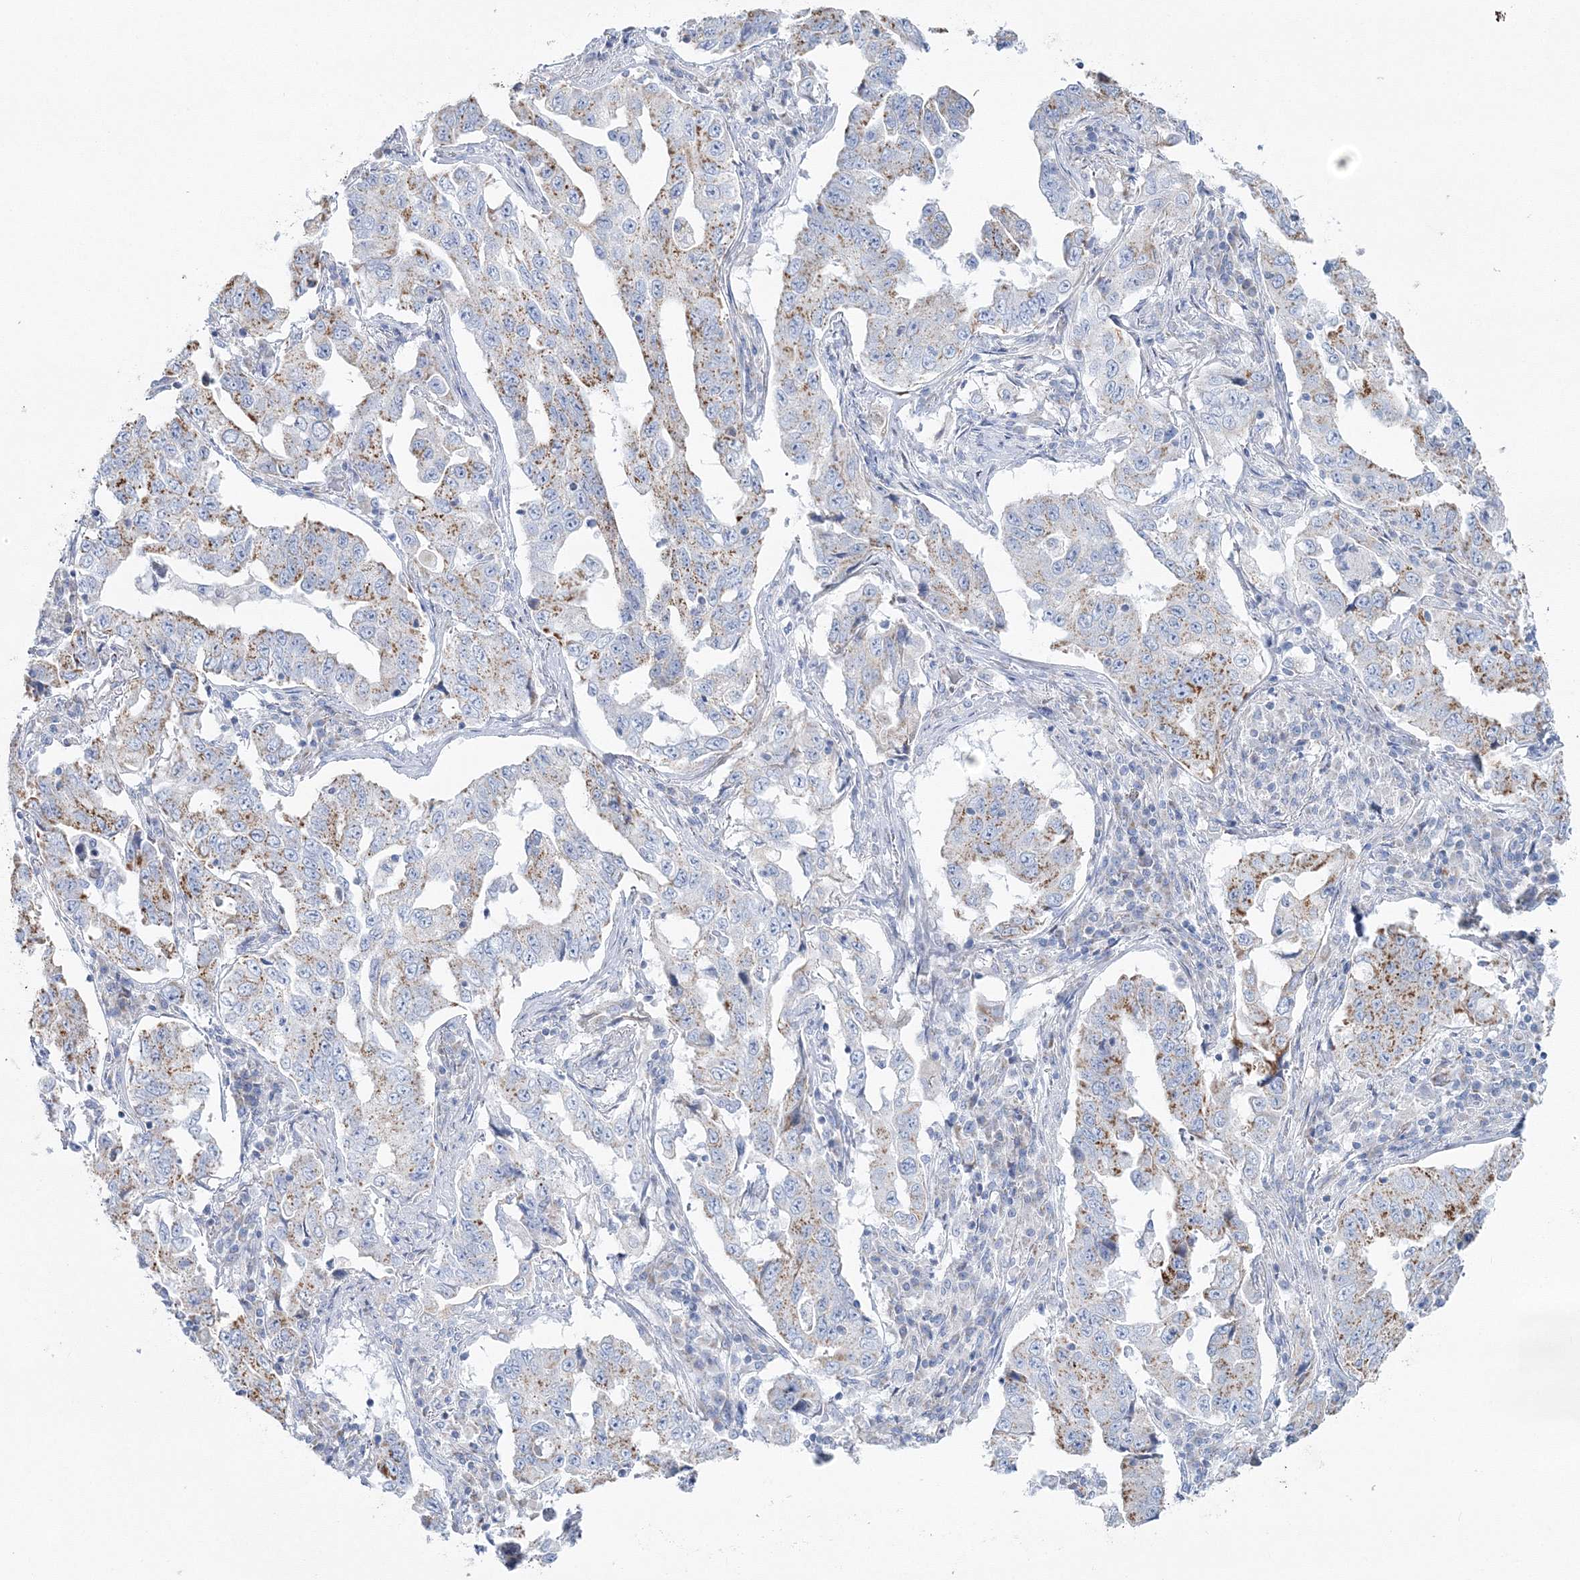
{"staining": {"intensity": "moderate", "quantity": "25%-75%", "location": "cytoplasmic/membranous"}, "tissue": "lung cancer", "cell_type": "Tumor cells", "image_type": "cancer", "snomed": [{"axis": "morphology", "description": "Adenocarcinoma, NOS"}, {"axis": "topography", "description": "Lung"}], "caption": "Adenocarcinoma (lung) stained for a protein reveals moderate cytoplasmic/membranous positivity in tumor cells.", "gene": "HIBCH", "patient": {"sex": "female", "age": 51}}